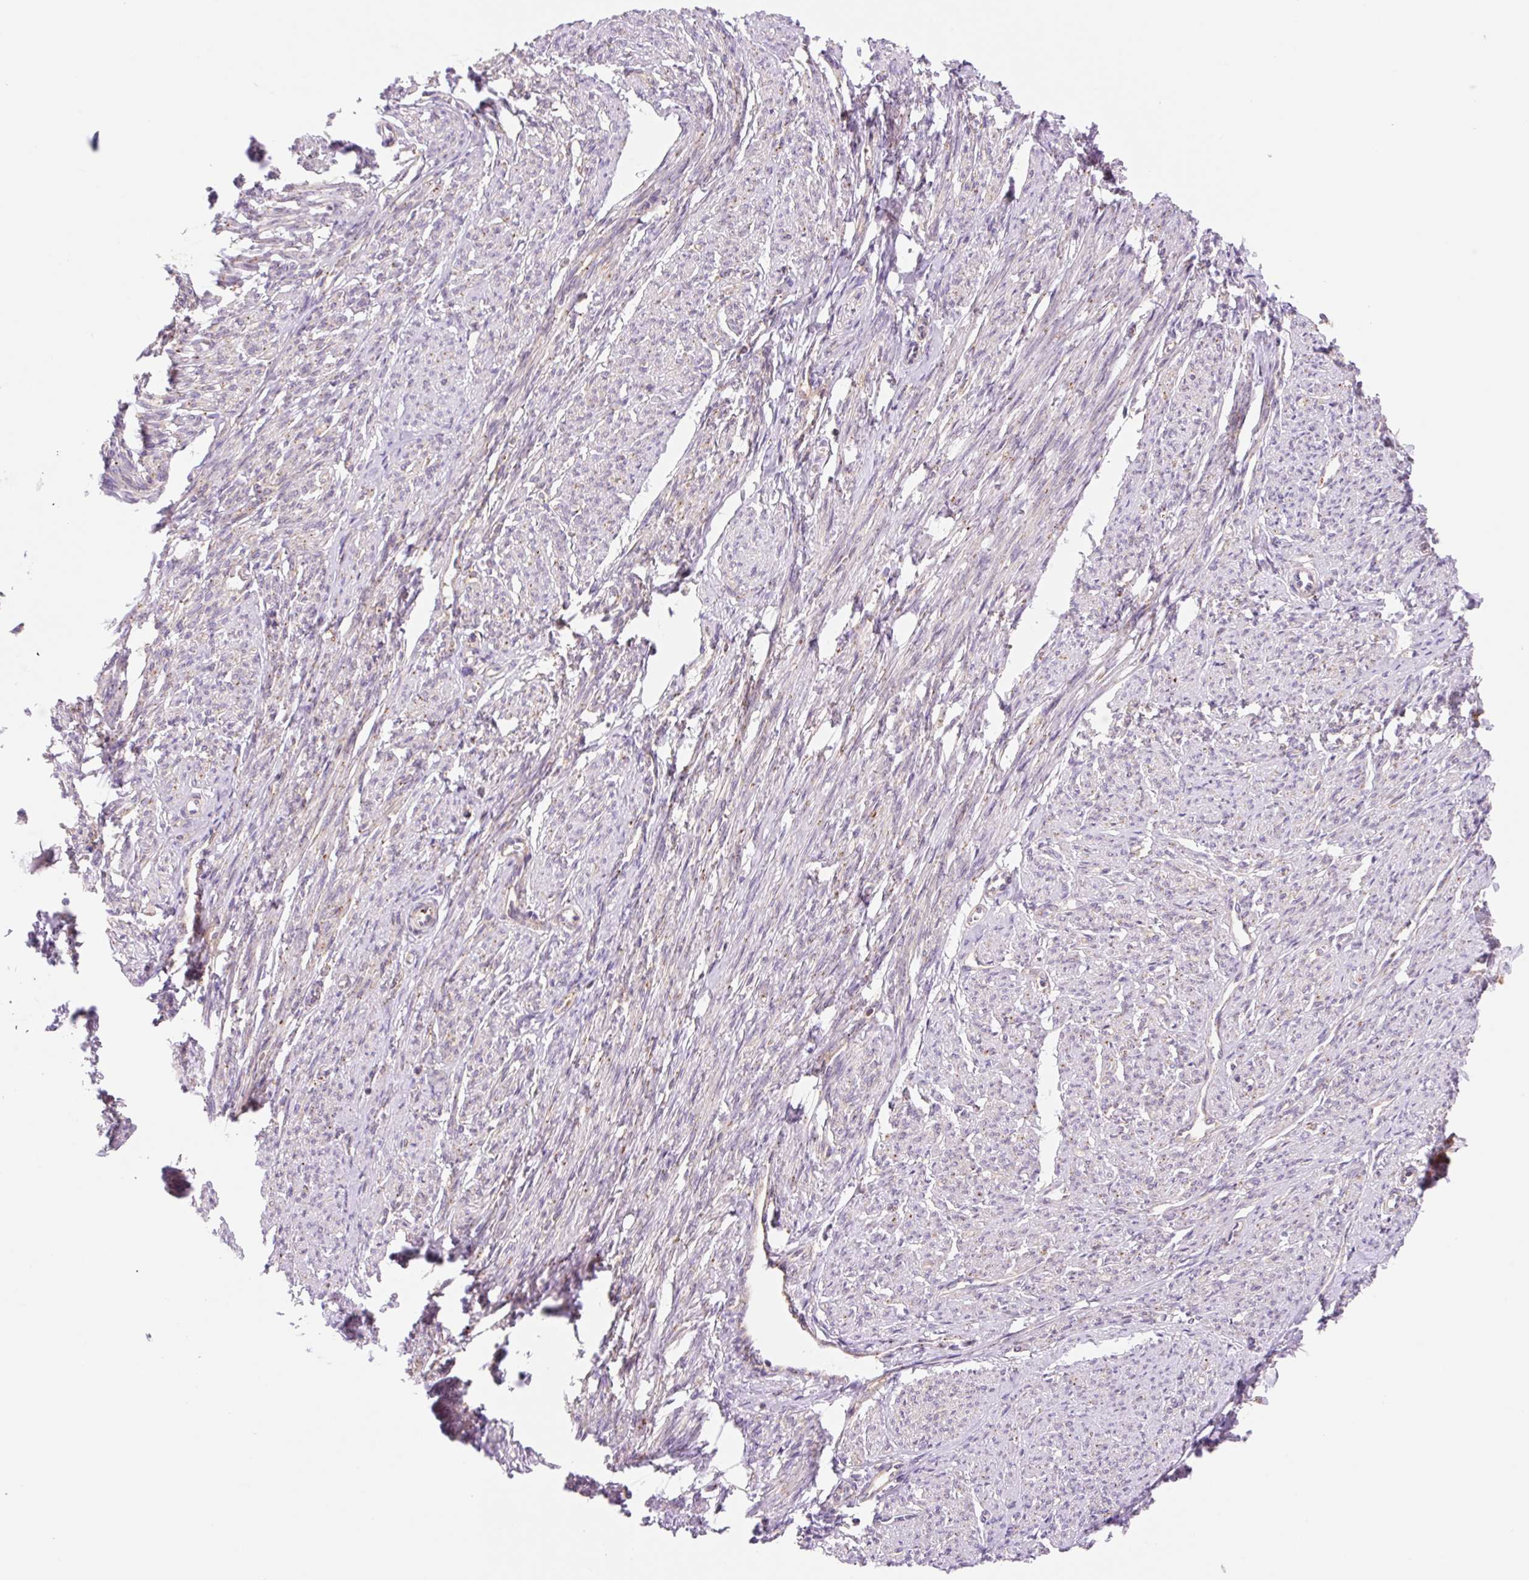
{"staining": {"intensity": "weak", "quantity": "25%-75%", "location": "cytoplasmic/membranous"}, "tissue": "smooth muscle", "cell_type": "Smooth muscle cells", "image_type": "normal", "snomed": [{"axis": "morphology", "description": "Normal tissue, NOS"}, {"axis": "topography", "description": "Smooth muscle"}], "caption": "Normal smooth muscle displays weak cytoplasmic/membranous staining in approximately 25%-75% of smooth muscle cells, visualized by immunohistochemistry.", "gene": "VPS4A", "patient": {"sex": "female", "age": 65}}